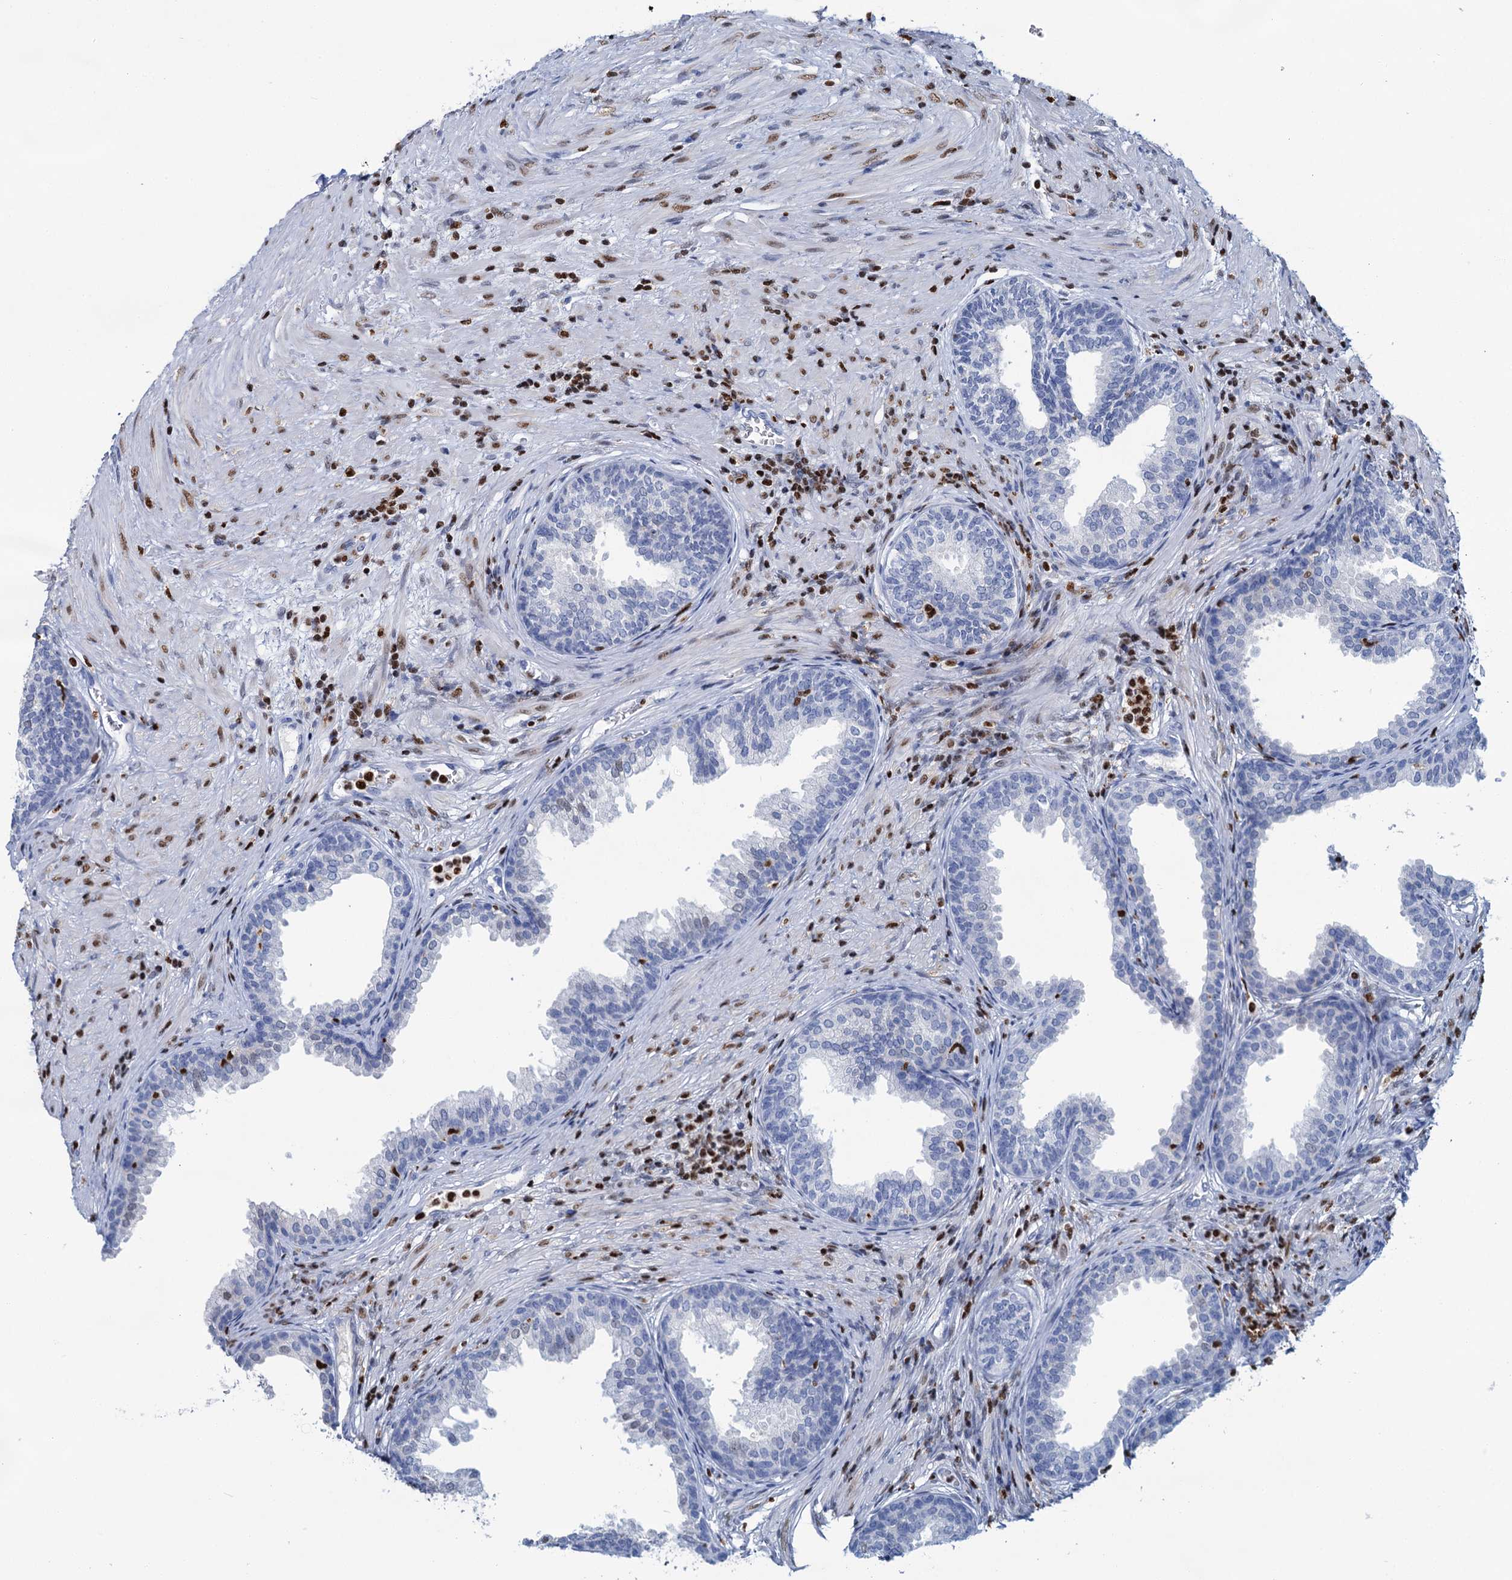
{"staining": {"intensity": "negative", "quantity": "none", "location": "none"}, "tissue": "prostate", "cell_type": "Glandular cells", "image_type": "normal", "snomed": [{"axis": "morphology", "description": "Normal tissue, NOS"}, {"axis": "topography", "description": "Prostate"}], "caption": "Immunohistochemical staining of benign human prostate exhibits no significant positivity in glandular cells.", "gene": "CELF2", "patient": {"sex": "male", "age": 76}}